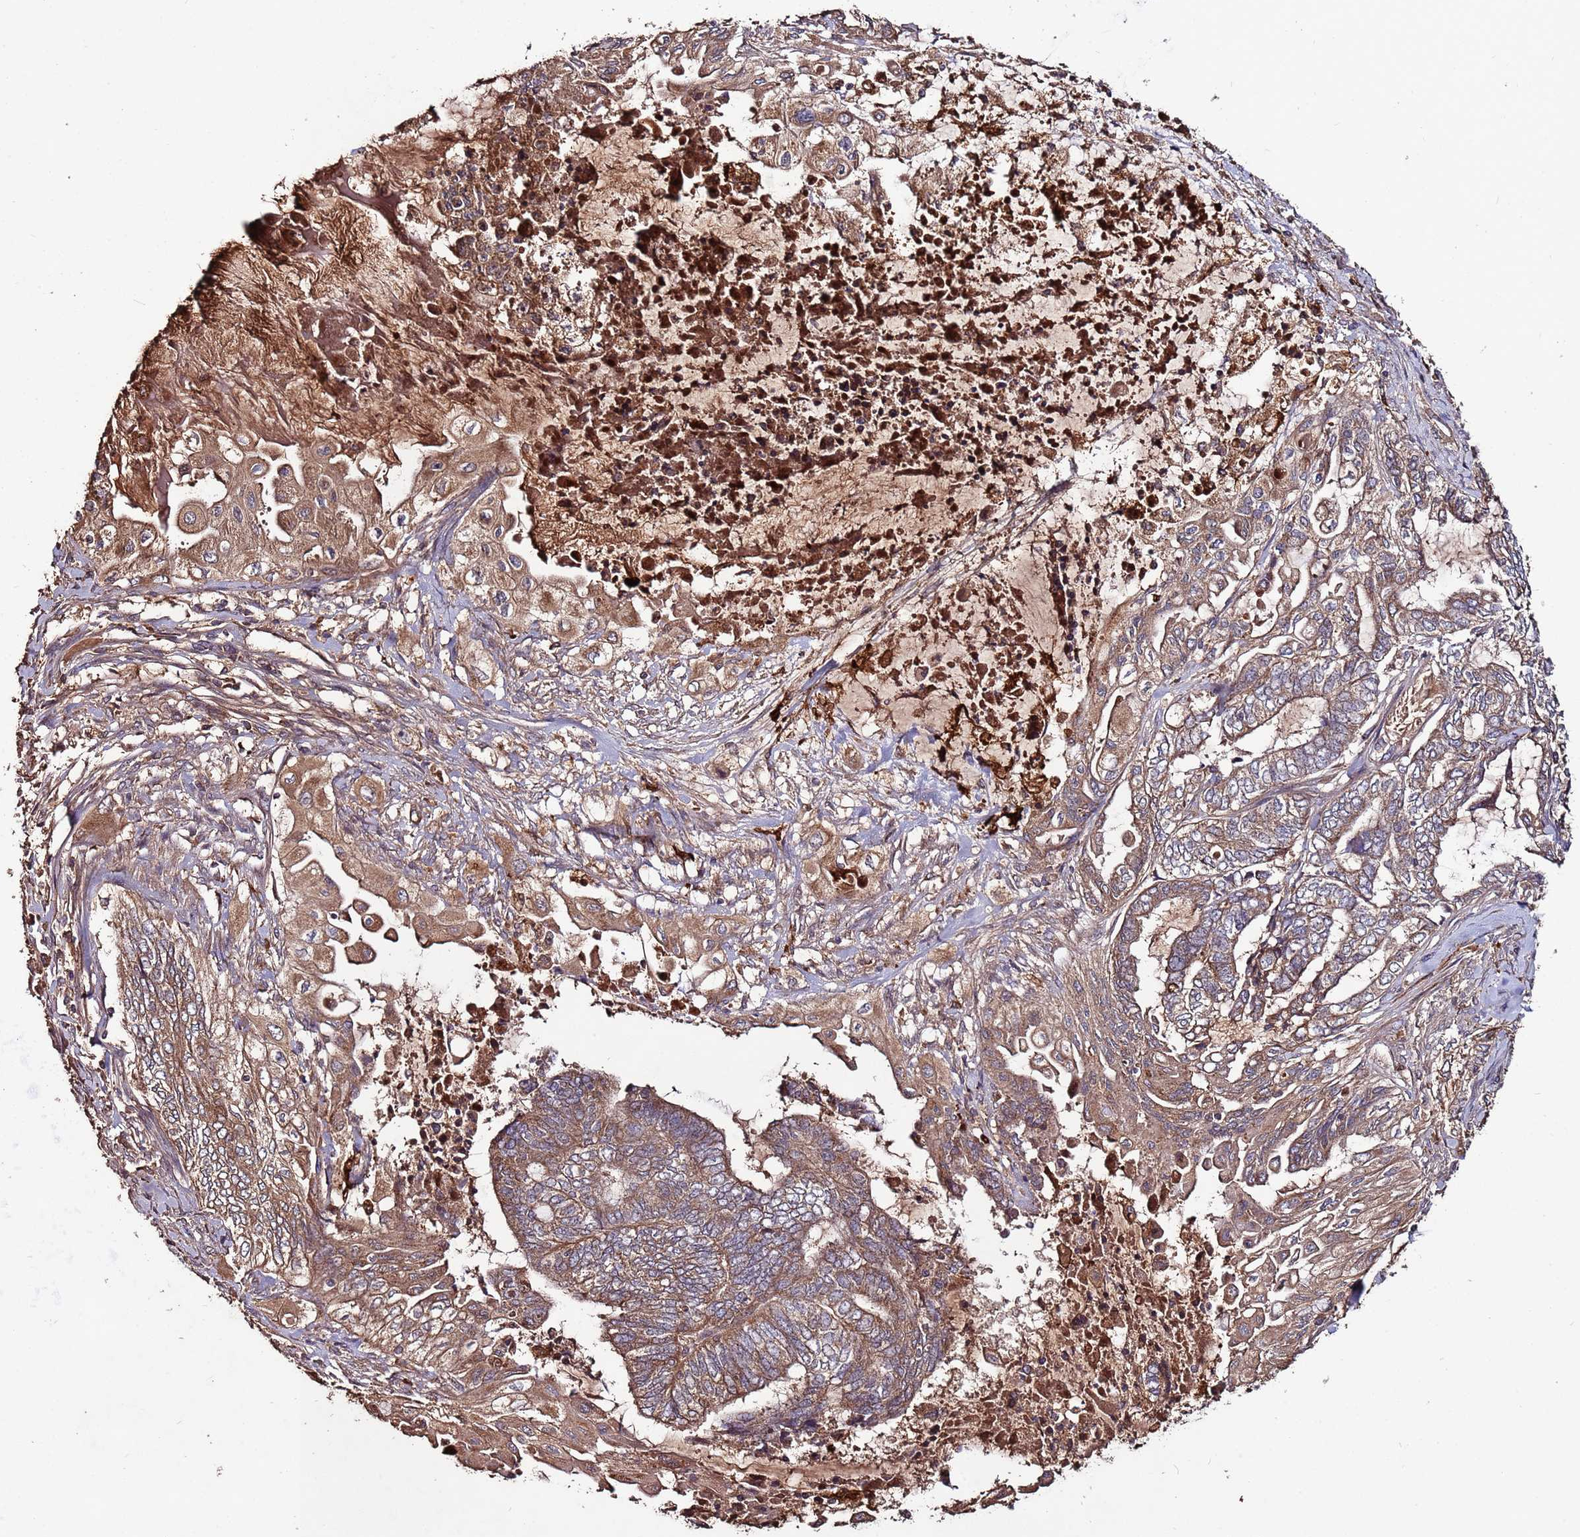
{"staining": {"intensity": "moderate", "quantity": ">75%", "location": "cytoplasmic/membranous"}, "tissue": "endometrial cancer", "cell_type": "Tumor cells", "image_type": "cancer", "snomed": [{"axis": "morphology", "description": "Adenocarcinoma, NOS"}, {"axis": "topography", "description": "Uterus"}, {"axis": "topography", "description": "Endometrium"}], "caption": "A brown stain labels moderate cytoplasmic/membranous expression of a protein in endometrial cancer (adenocarcinoma) tumor cells.", "gene": "RPS15A", "patient": {"sex": "female", "age": 70}}